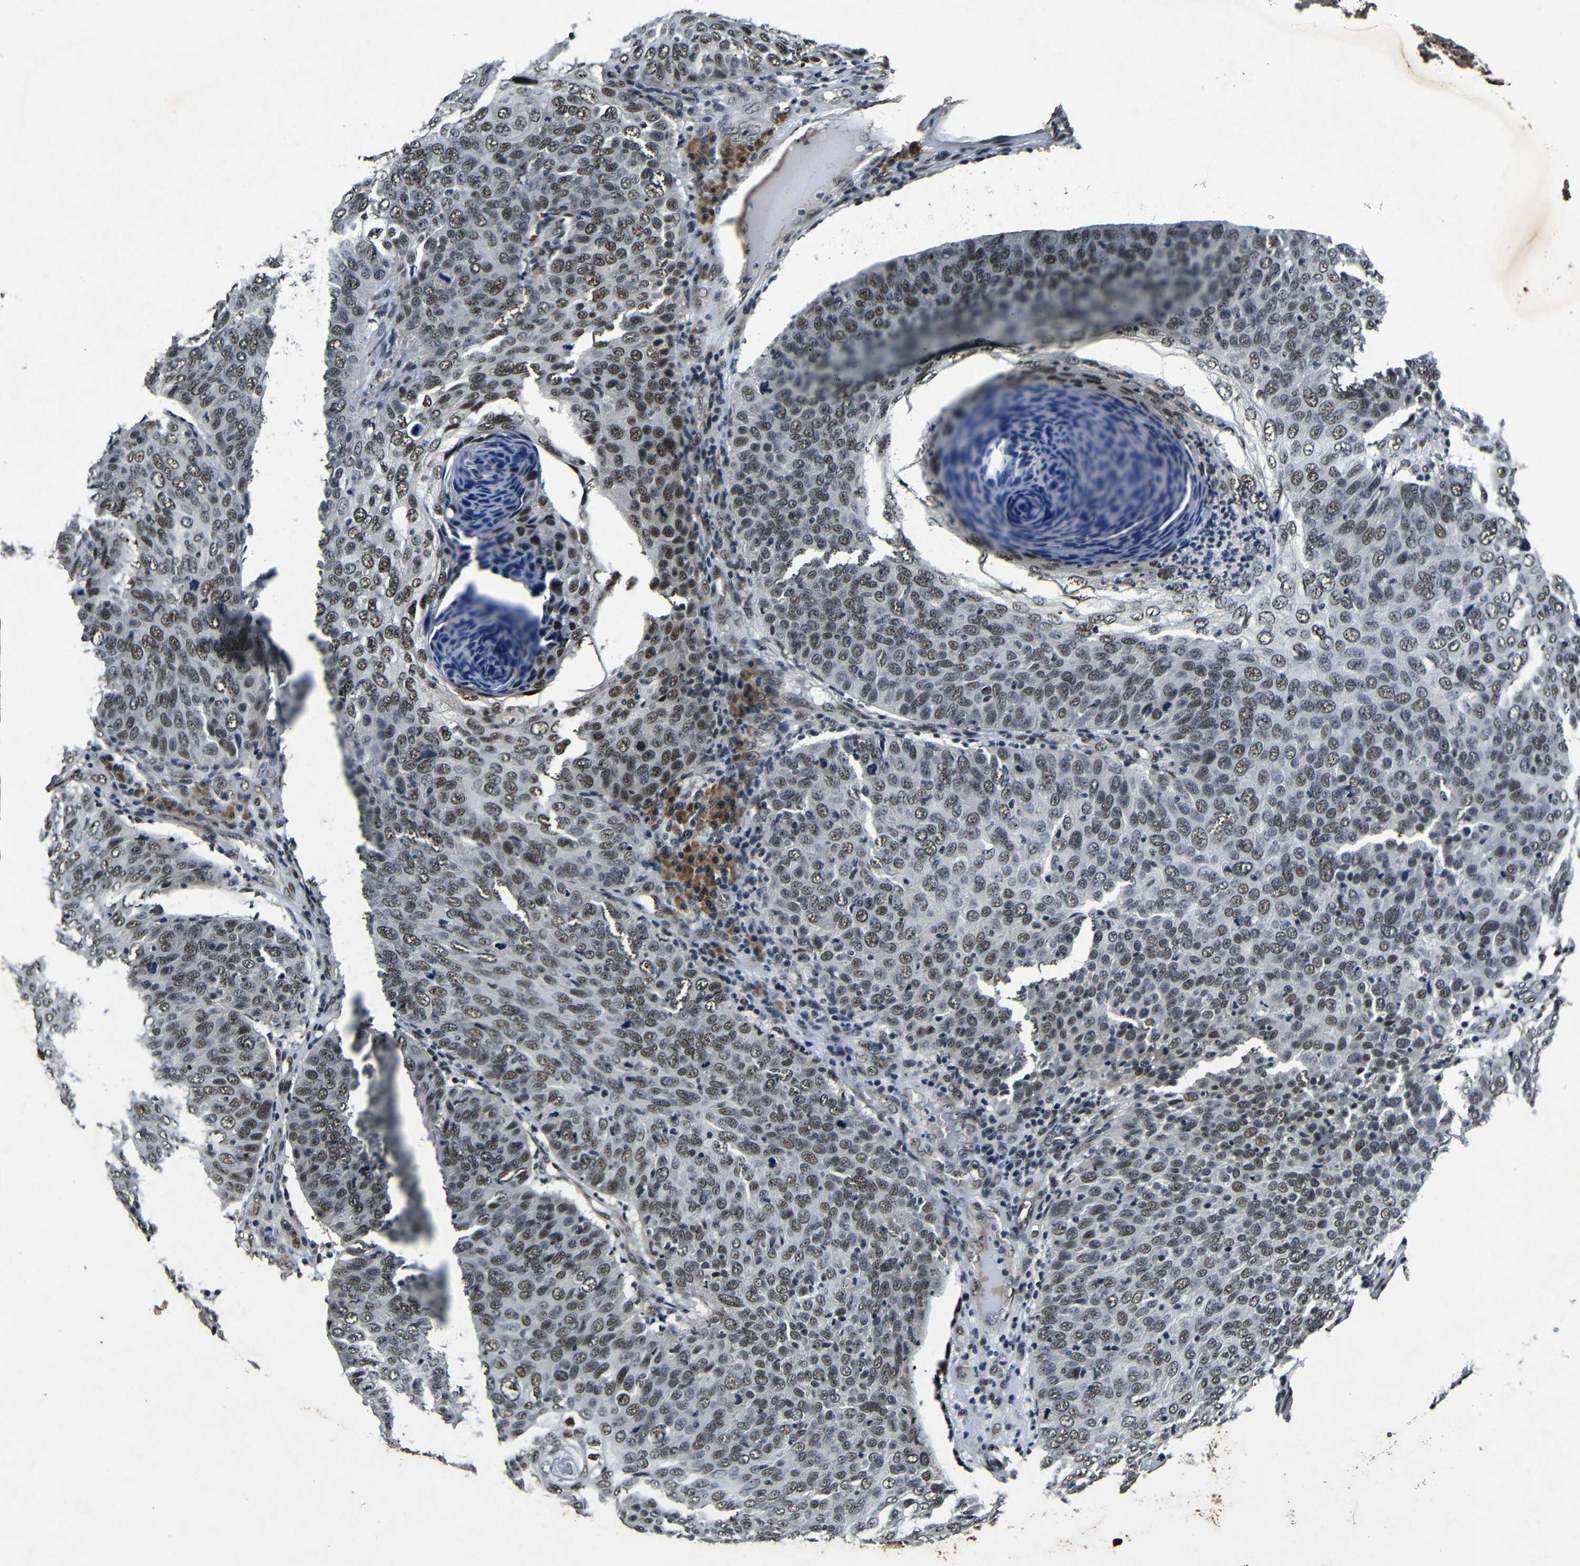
{"staining": {"intensity": "weak", "quantity": ">75%", "location": "nuclear"}, "tissue": "skin cancer", "cell_type": "Tumor cells", "image_type": "cancer", "snomed": [{"axis": "morphology", "description": "Squamous cell carcinoma, NOS"}, {"axis": "topography", "description": "Skin"}], "caption": "Squamous cell carcinoma (skin) stained with immunohistochemistry exhibits weak nuclear positivity in about >75% of tumor cells. (brown staining indicates protein expression, while blue staining denotes nuclei).", "gene": "FOXD4", "patient": {"sex": "male", "age": 87}}